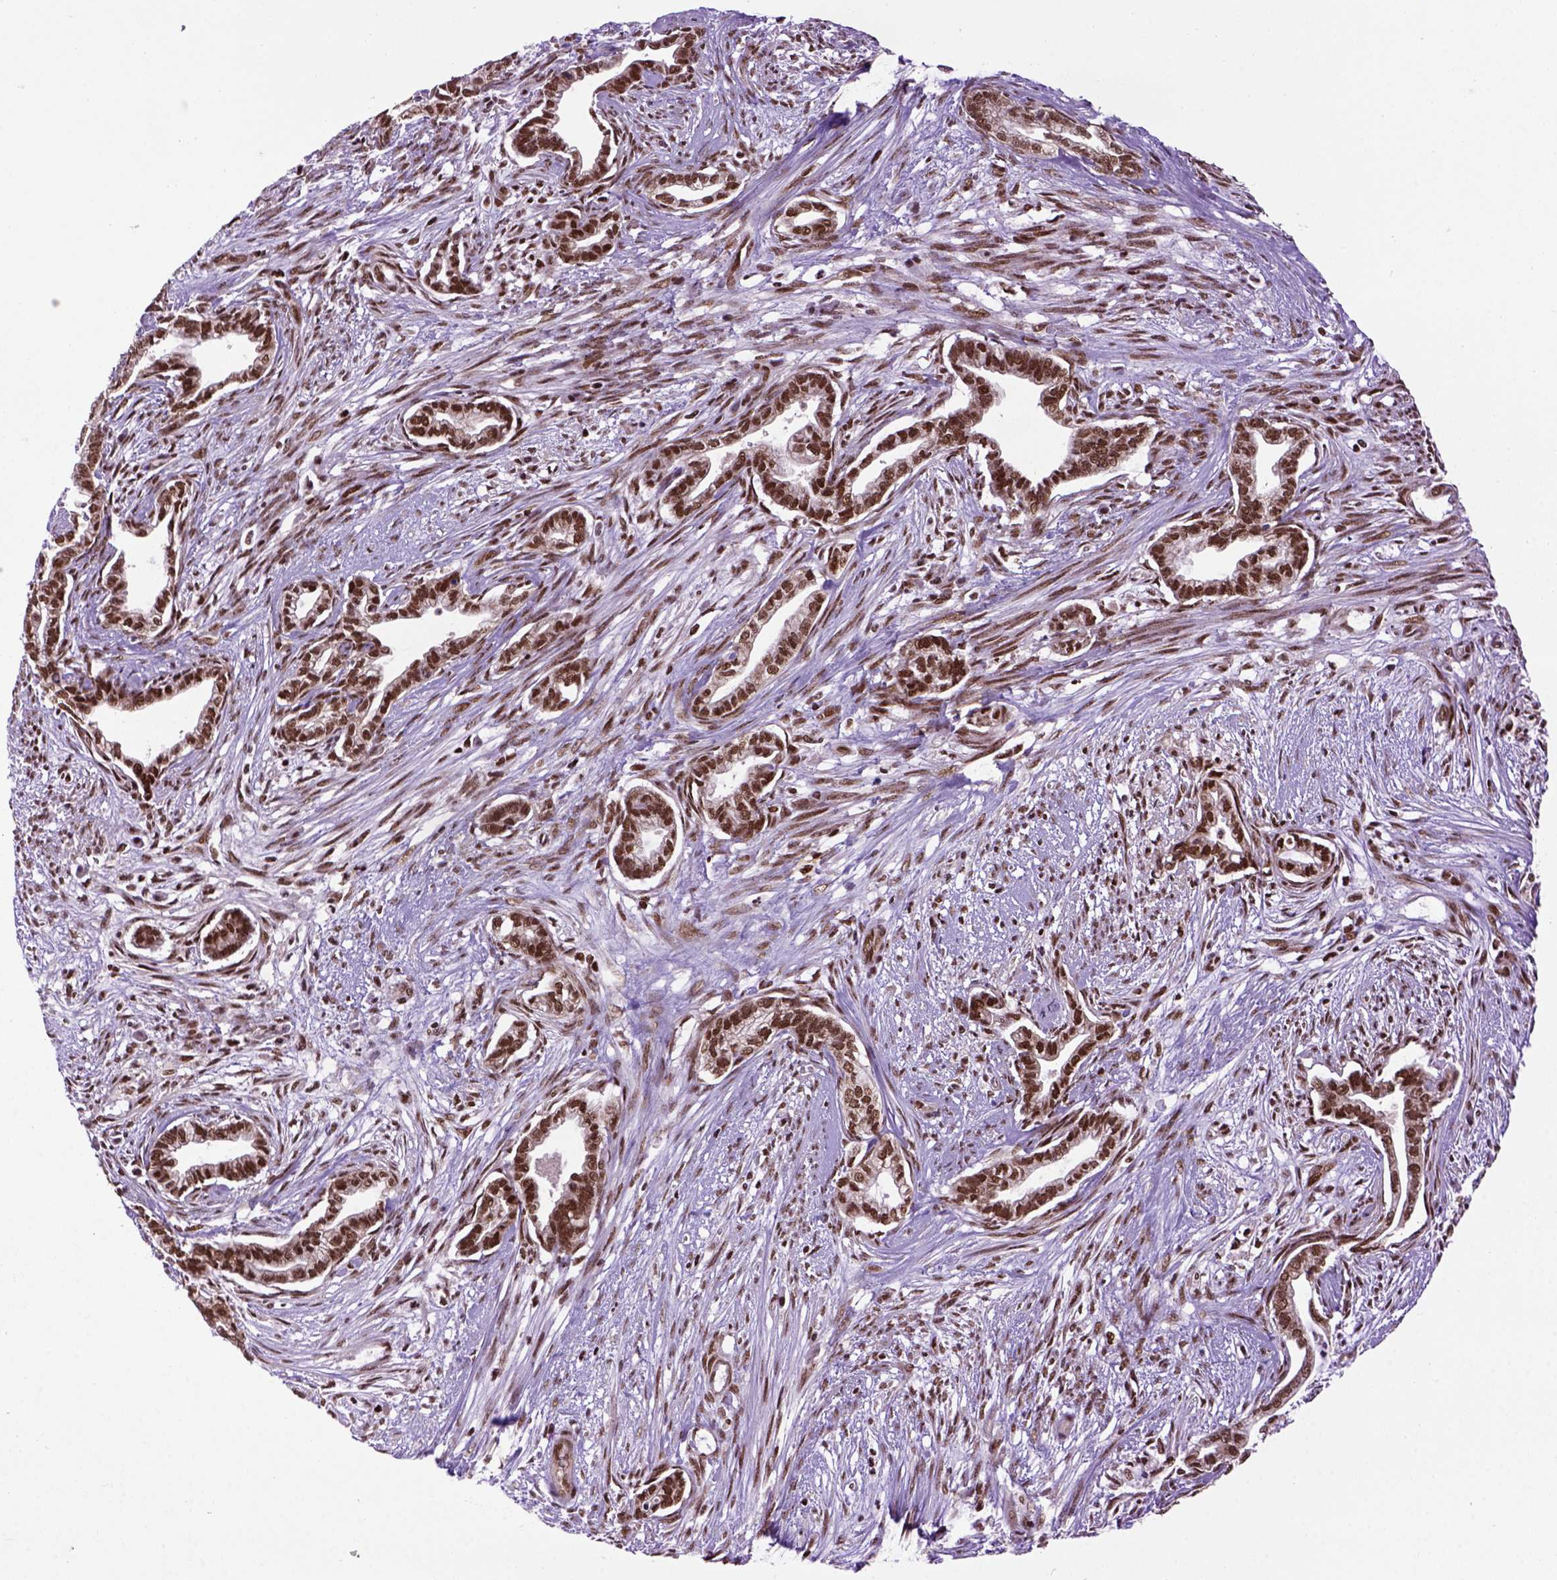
{"staining": {"intensity": "strong", "quantity": ">75%", "location": "nuclear"}, "tissue": "cervical cancer", "cell_type": "Tumor cells", "image_type": "cancer", "snomed": [{"axis": "morphology", "description": "Adenocarcinoma, NOS"}, {"axis": "topography", "description": "Cervix"}], "caption": "The histopathology image shows staining of cervical cancer (adenocarcinoma), revealing strong nuclear protein positivity (brown color) within tumor cells. The protein is stained brown, and the nuclei are stained in blue (DAB (3,3'-diaminobenzidine) IHC with brightfield microscopy, high magnification).", "gene": "CELF1", "patient": {"sex": "female", "age": 62}}